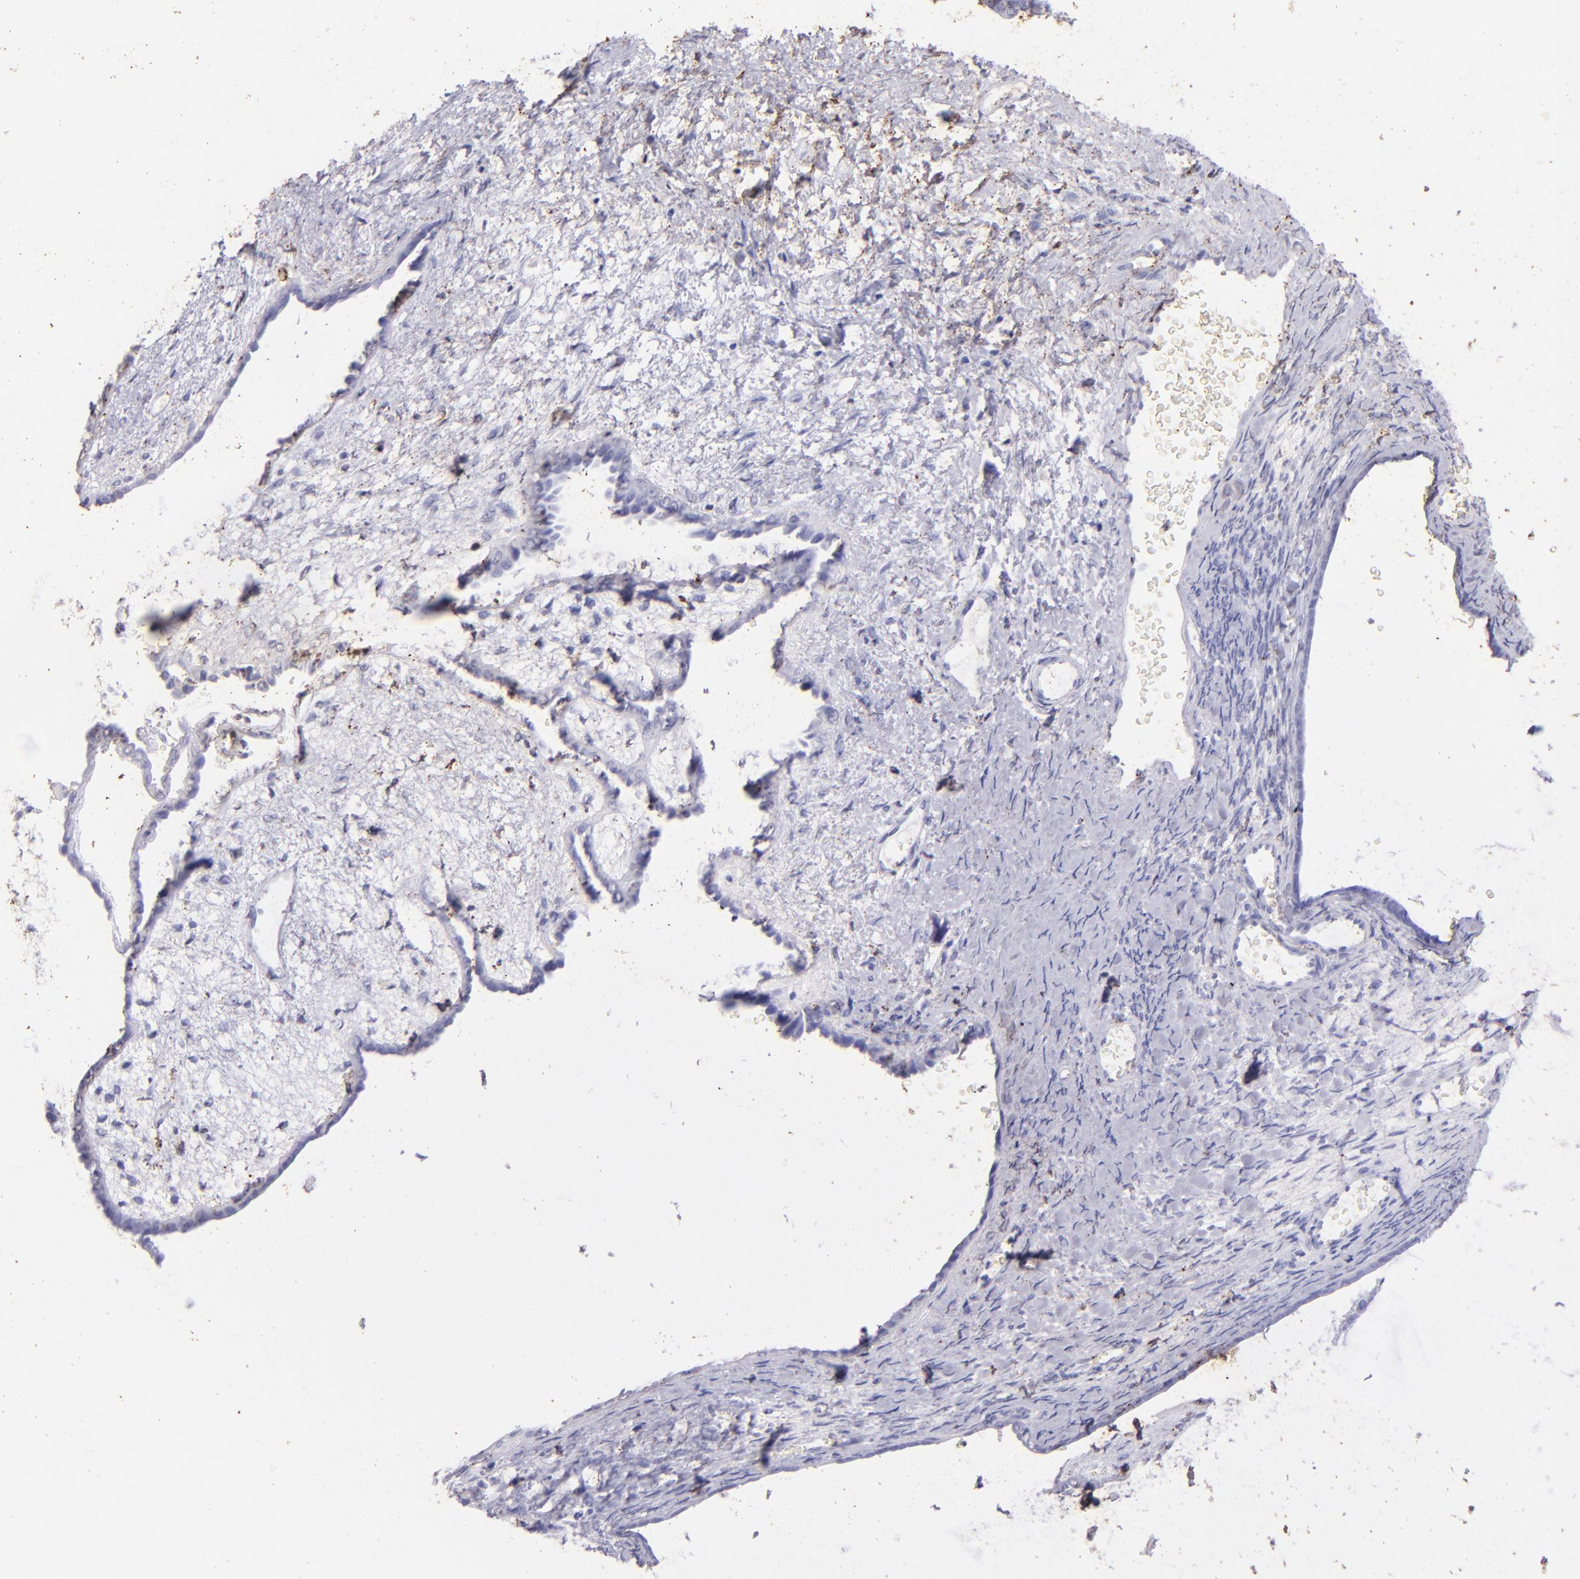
{"staining": {"intensity": "negative", "quantity": "none", "location": "none"}, "tissue": "endometrial cancer", "cell_type": "Tumor cells", "image_type": "cancer", "snomed": [{"axis": "morphology", "description": "Neoplasm, malignant, NOS"}, {"axis": "topography", "description": "Endometrium"}], "caption": "IHC micrograph of neoplastic tissue: neoplasm (malignant) (endometrial) stained with DAB (3,3'-diaminobenzidine) reveals no significant protein expression in tumor cells.", "gene": "CD72", "patient": {"sex": "female", "age": 74}}